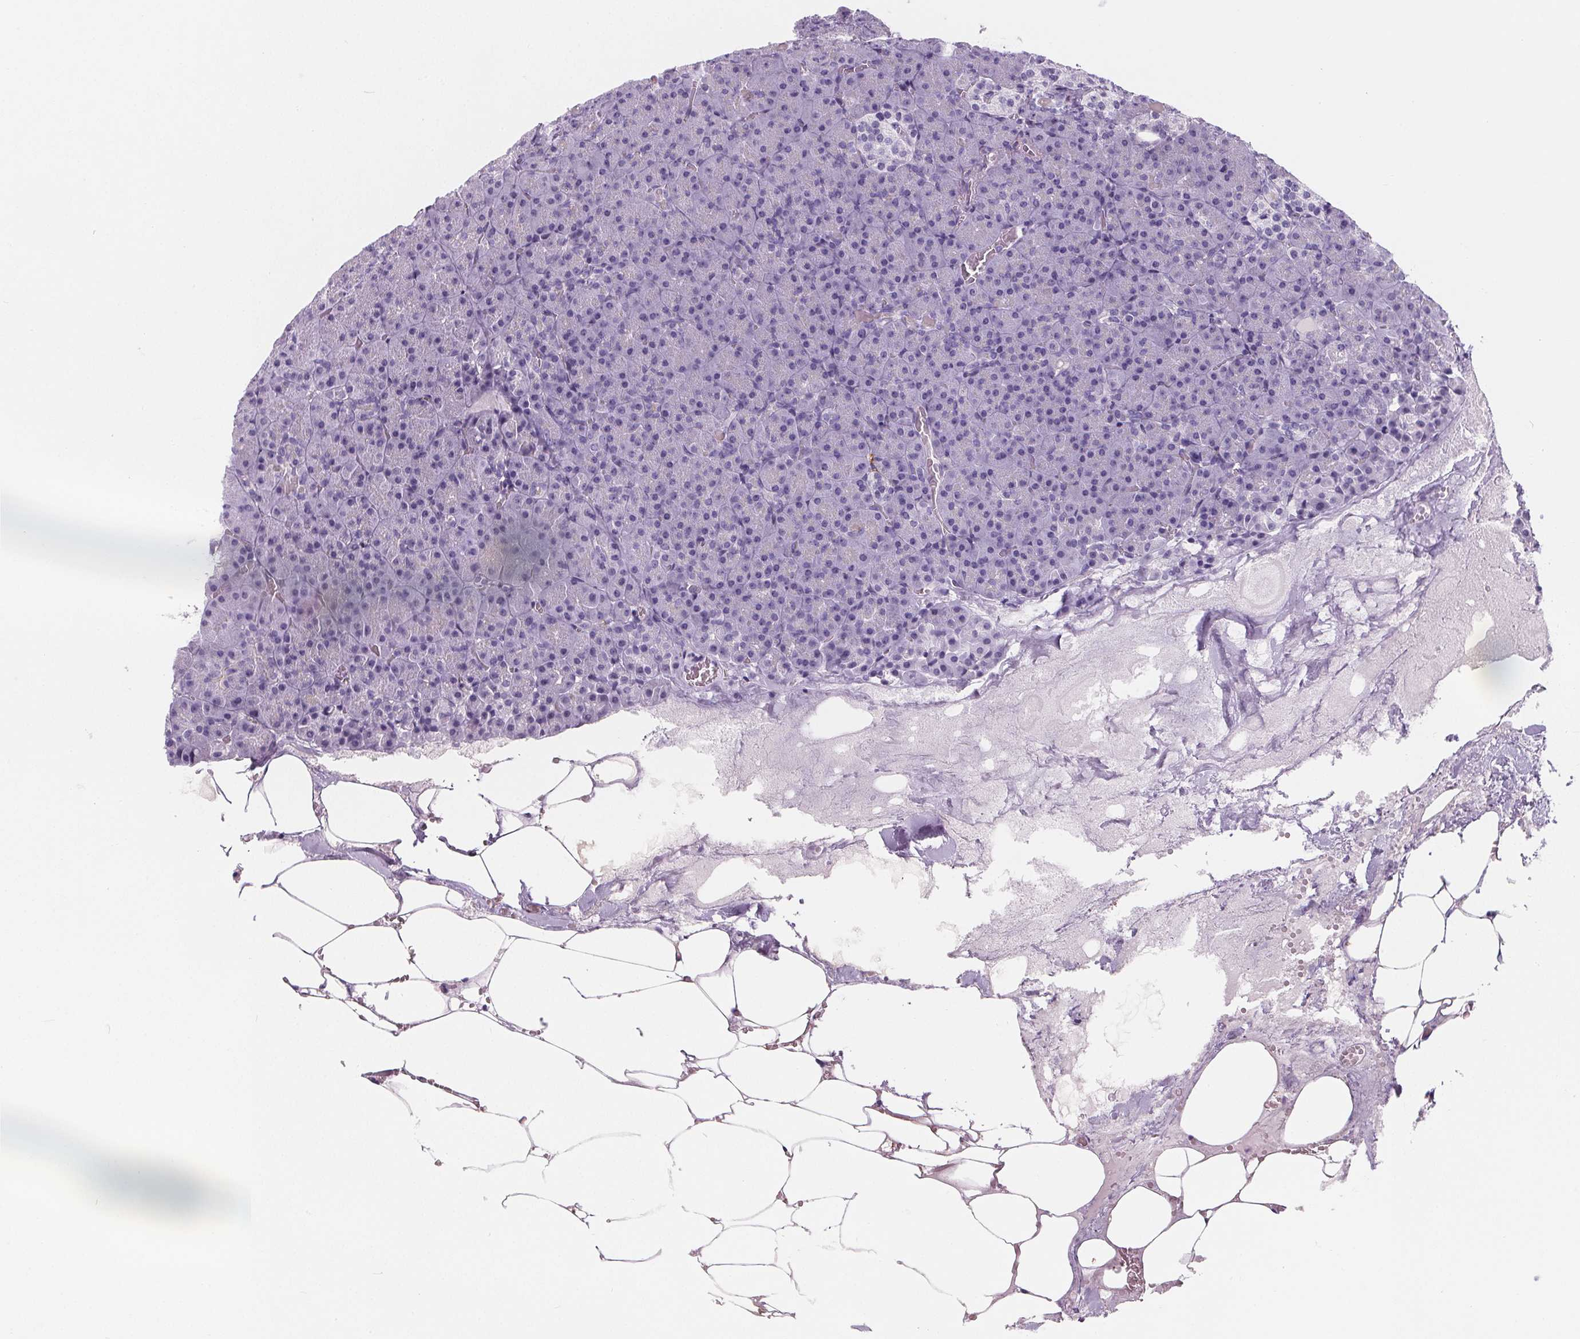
{"staining": {"intensity": "negative", "quantity": "none", "location": "none"}, "tissue": "pancreas", "cell_type": "Exocrine glandular cells", "image_type": "normal", "snomed": [{"axis": "morphology", "description": "Normal tissue, NOS"}, {"axis": "topography", "description": "Pancreas"}], "caption": "Micrograph shows no significant protein positivity in exocrine glandular cells of unremarkable pancreas.", "gene": "ADRB1", "patient": {"sex": "female", "age": 74}}